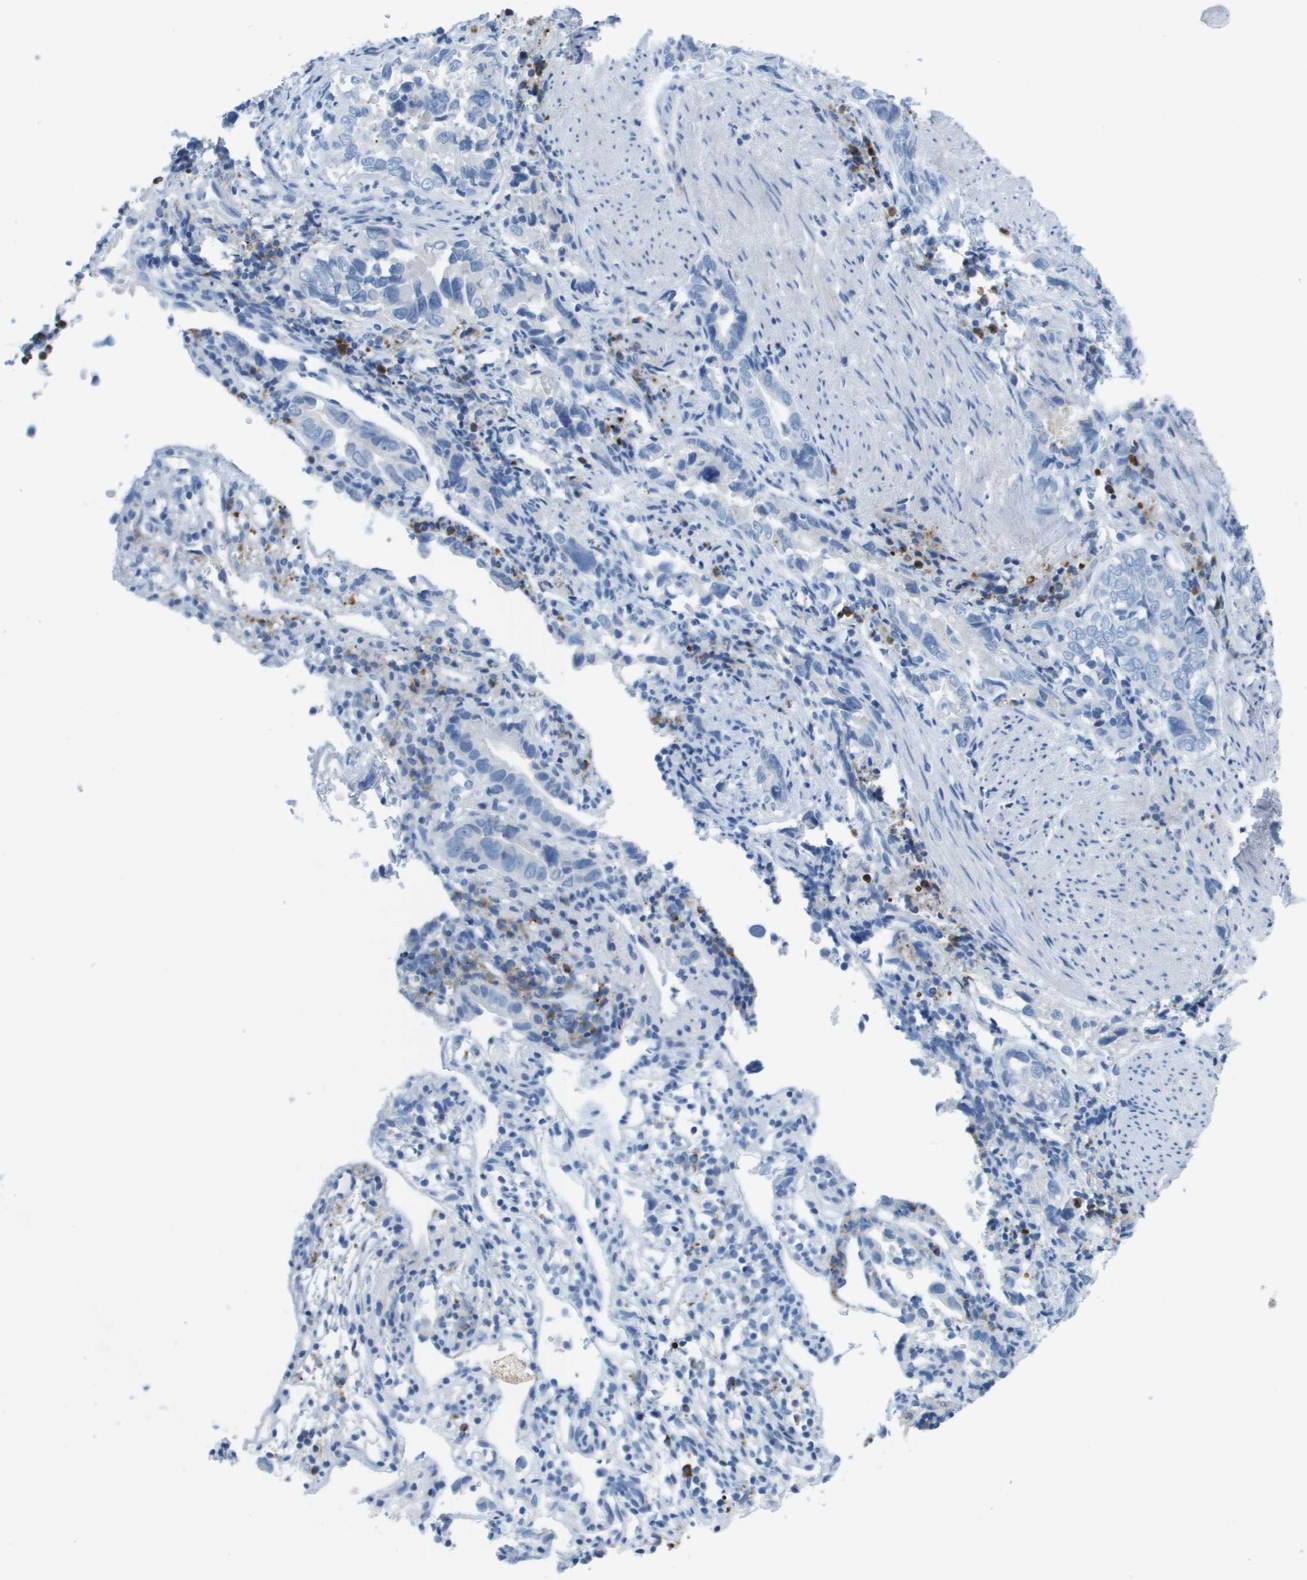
{"staining": {"intensity": "negative", "quantity": "none", "location": "none"}, "tissue": "liver cancer", "cell_type": "Tumor cells", "image_type": "cancer", "snomed": [{"axis": "morphology", "description": "Cholangiocarcinoma"}, {"axis": "topography", "description": "Liver"}], "caption": "An immunohistochemistry (IHC) image of liver cancer is shown. There is no staining in tumor cells of liver cancer. Brightfield microscopy of IHC stained with DAB (3,3'-diaminobenzidine) (brown) and hematoxylin (blue), captured at high magnification.", "gene": "GPR18", "patient": {"sex": "female", "age": 79}}